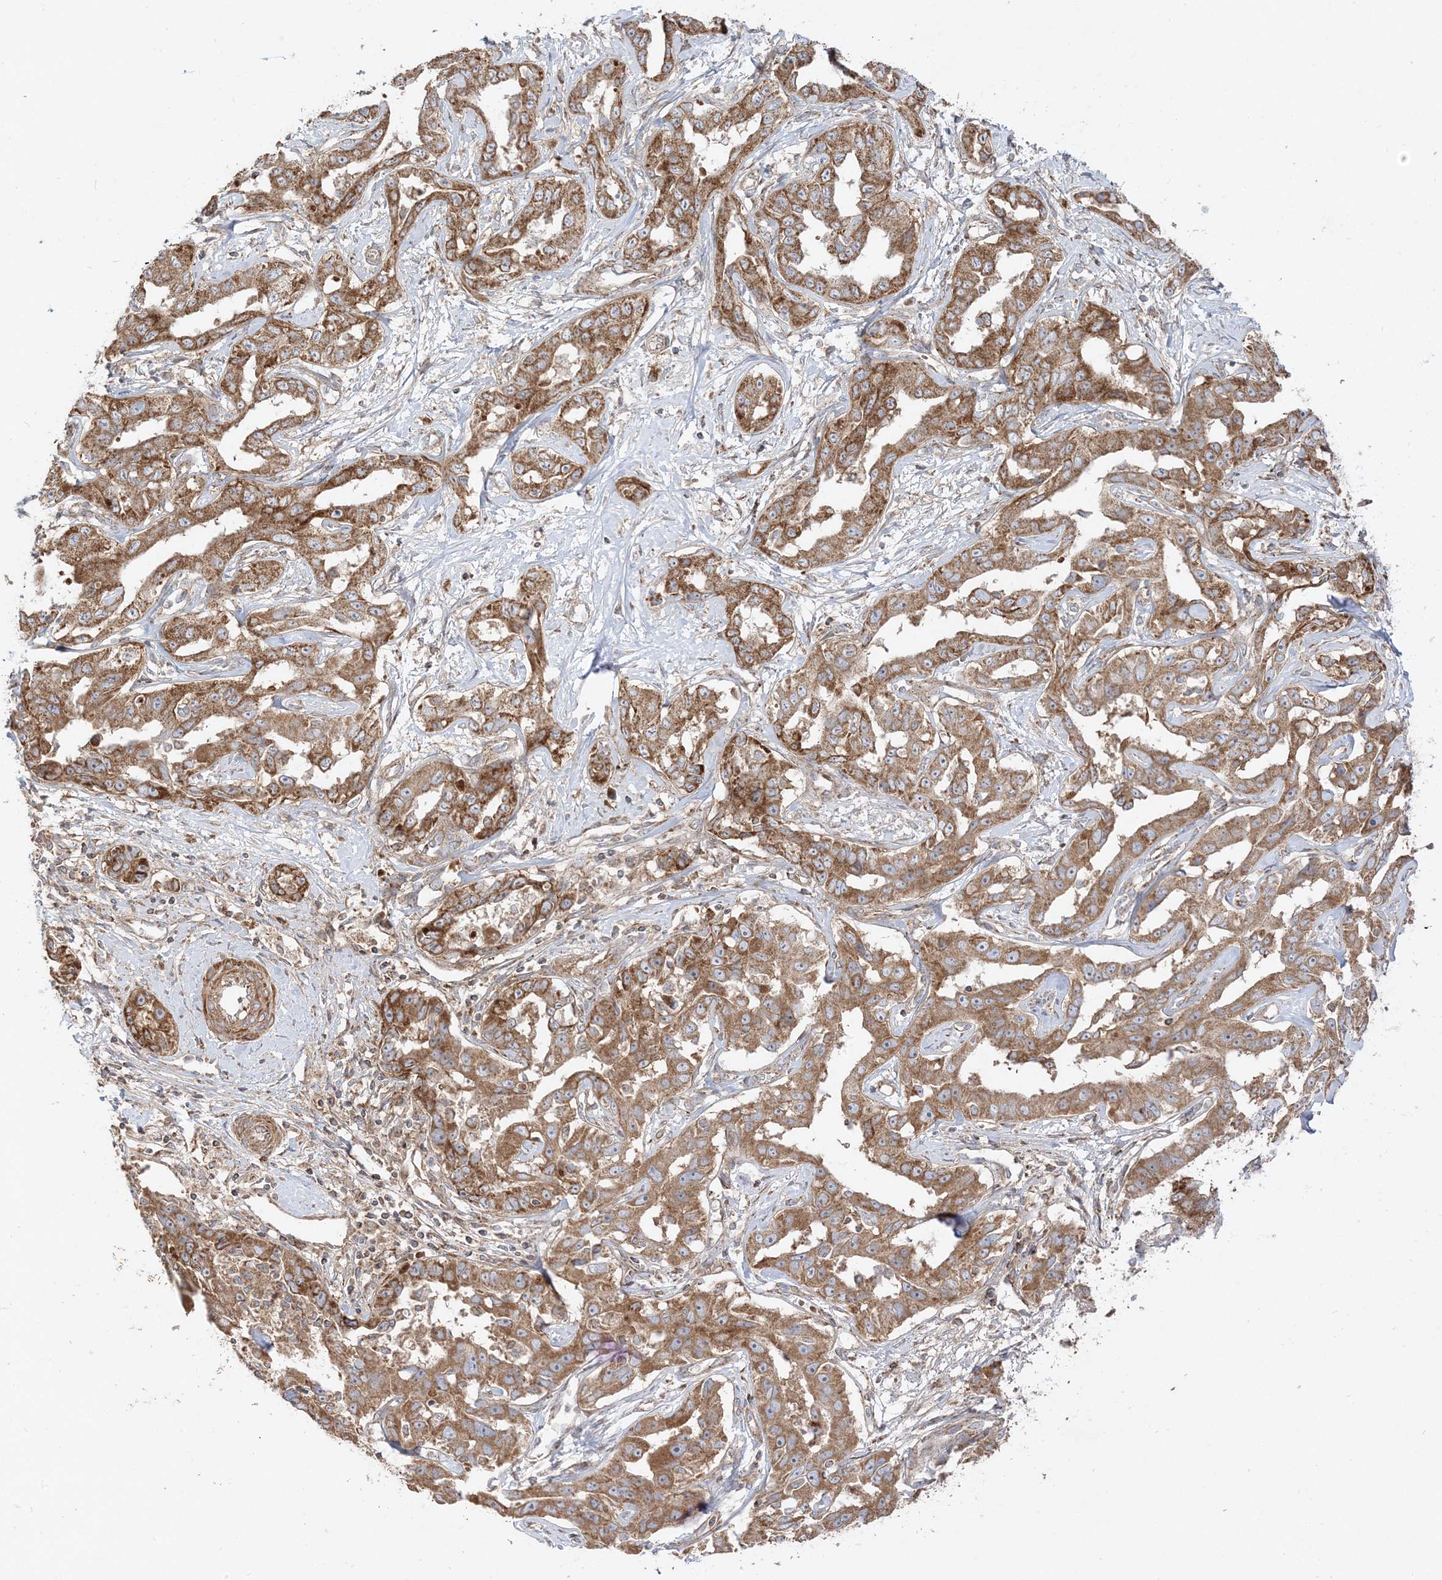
{"staining": {"intensity": "moderate", "quantity": ">75%", "location": "cytoplasmic/membranous"}, "tissue": "liver cancer", "cell_type": "Tumor cells", "image_type": "cancer", "snomed": [{"axis": "morphology", "description": "Cholangiocarcinoma"}, {"axis": "topography", "description": "Liver"}], "caption": "A high-resolution image shows immunohistochemistry (IHC) staining of liver cholangiocarcinoma, which displays moderate cytoplasmic/membranous staining in approximately >75% of tumor cells.", "gene": "AARS2", "patient": {"sex": "male", "age": 59}}